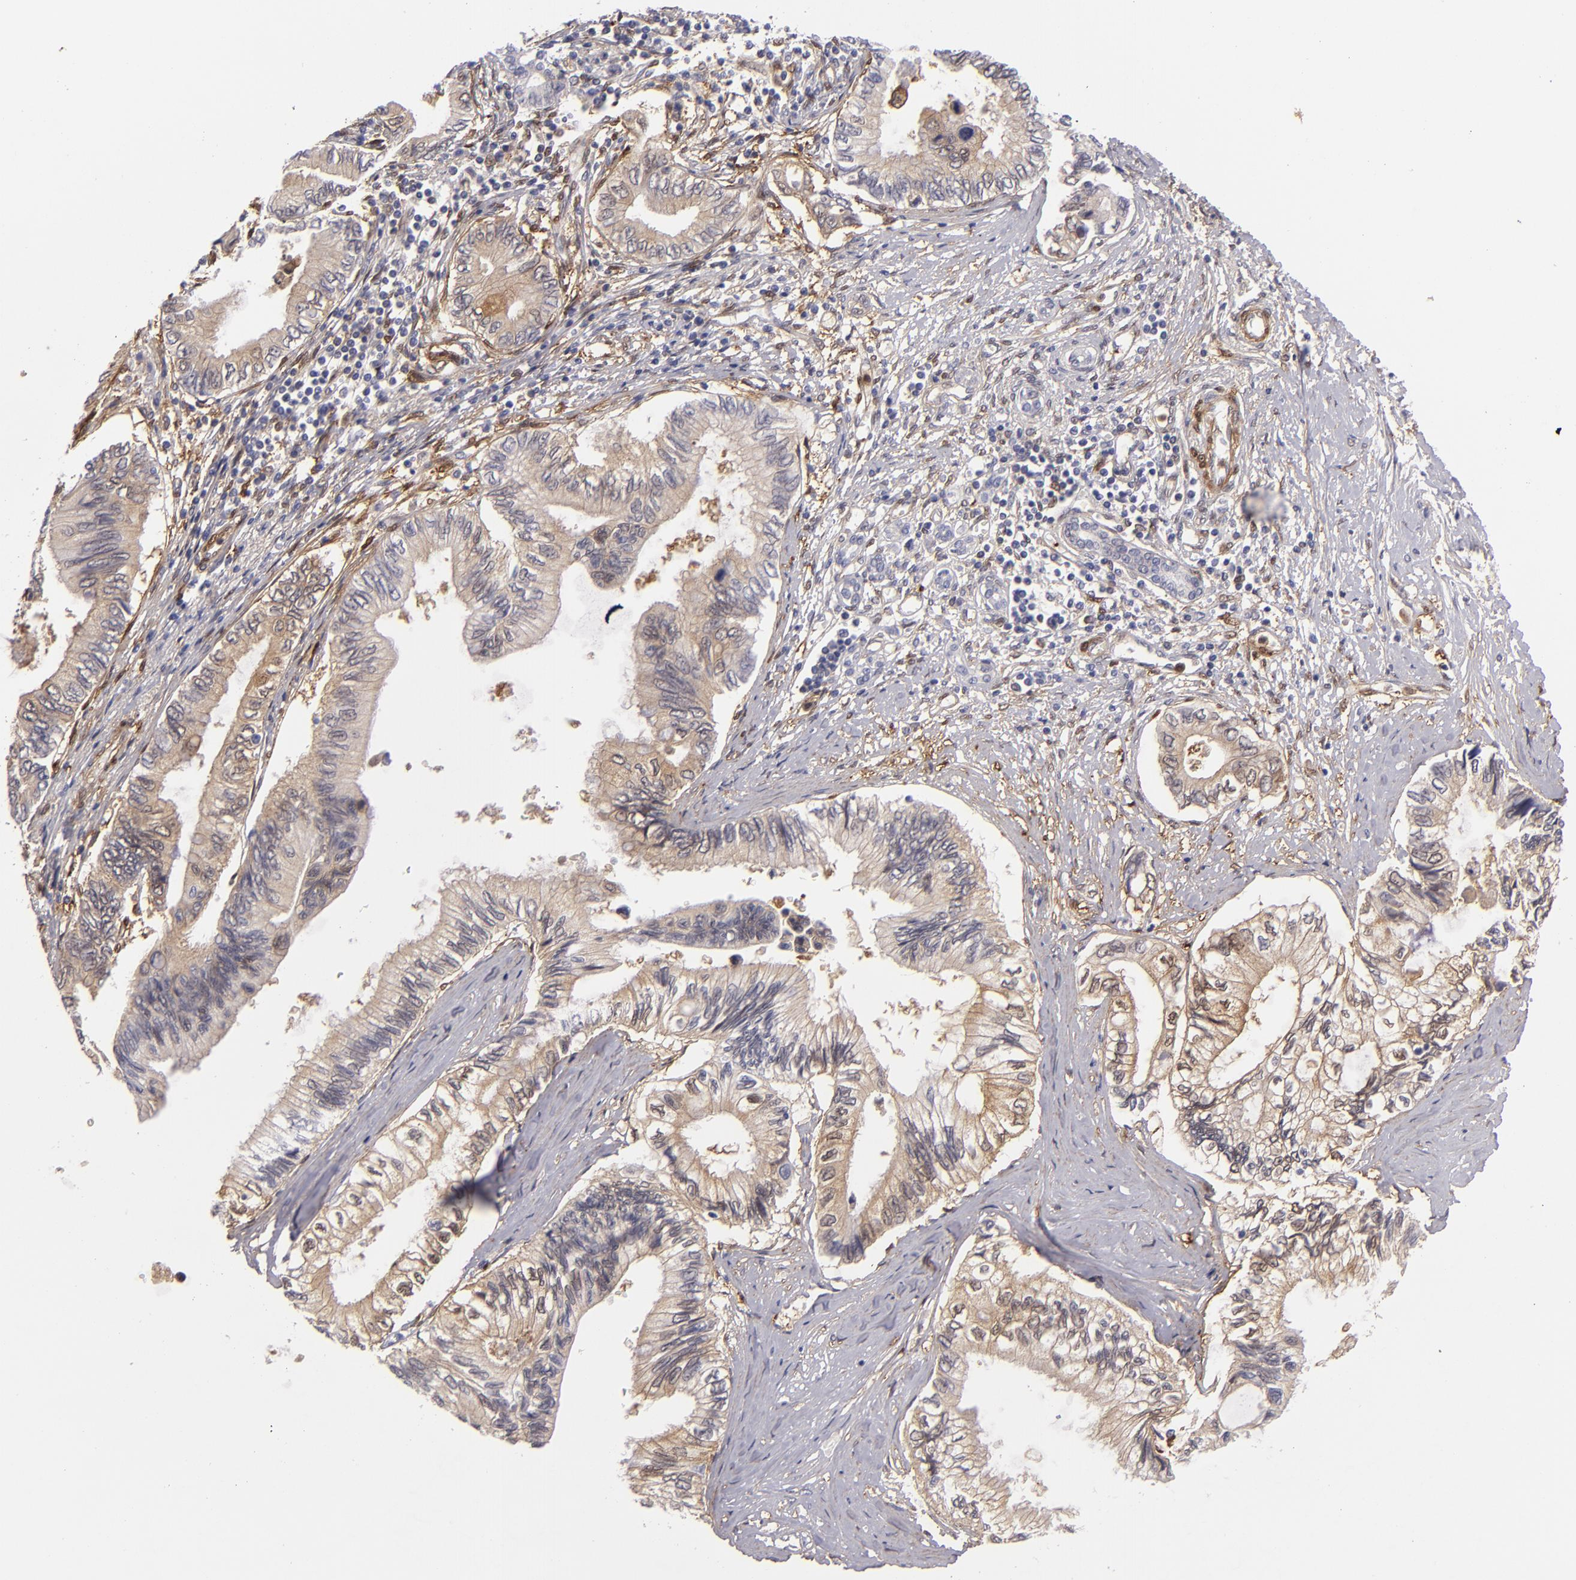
{"staining": {"intensity": "weak", "quantity": ">75%", "location": "cytoplasmic/membranous"}, "tissue": "pancreatic cancer", "cell_type": "Tumor cells", "image_type": "cancer", "snomed": [{"axis": "morphology", "description": "Adenocarcinoma, NOS"}, {"axis": "topography", "description": "Pancreas"}], "caption": "Adenocarcinoma (pancreatic) tissue exhibits weak cytoplasmic/membranous expression in approximately >75% of tumor cells, visualized by immunohistochemistry.", "gene": "VCL", "patient": {"sex": "female", "age": 66}}